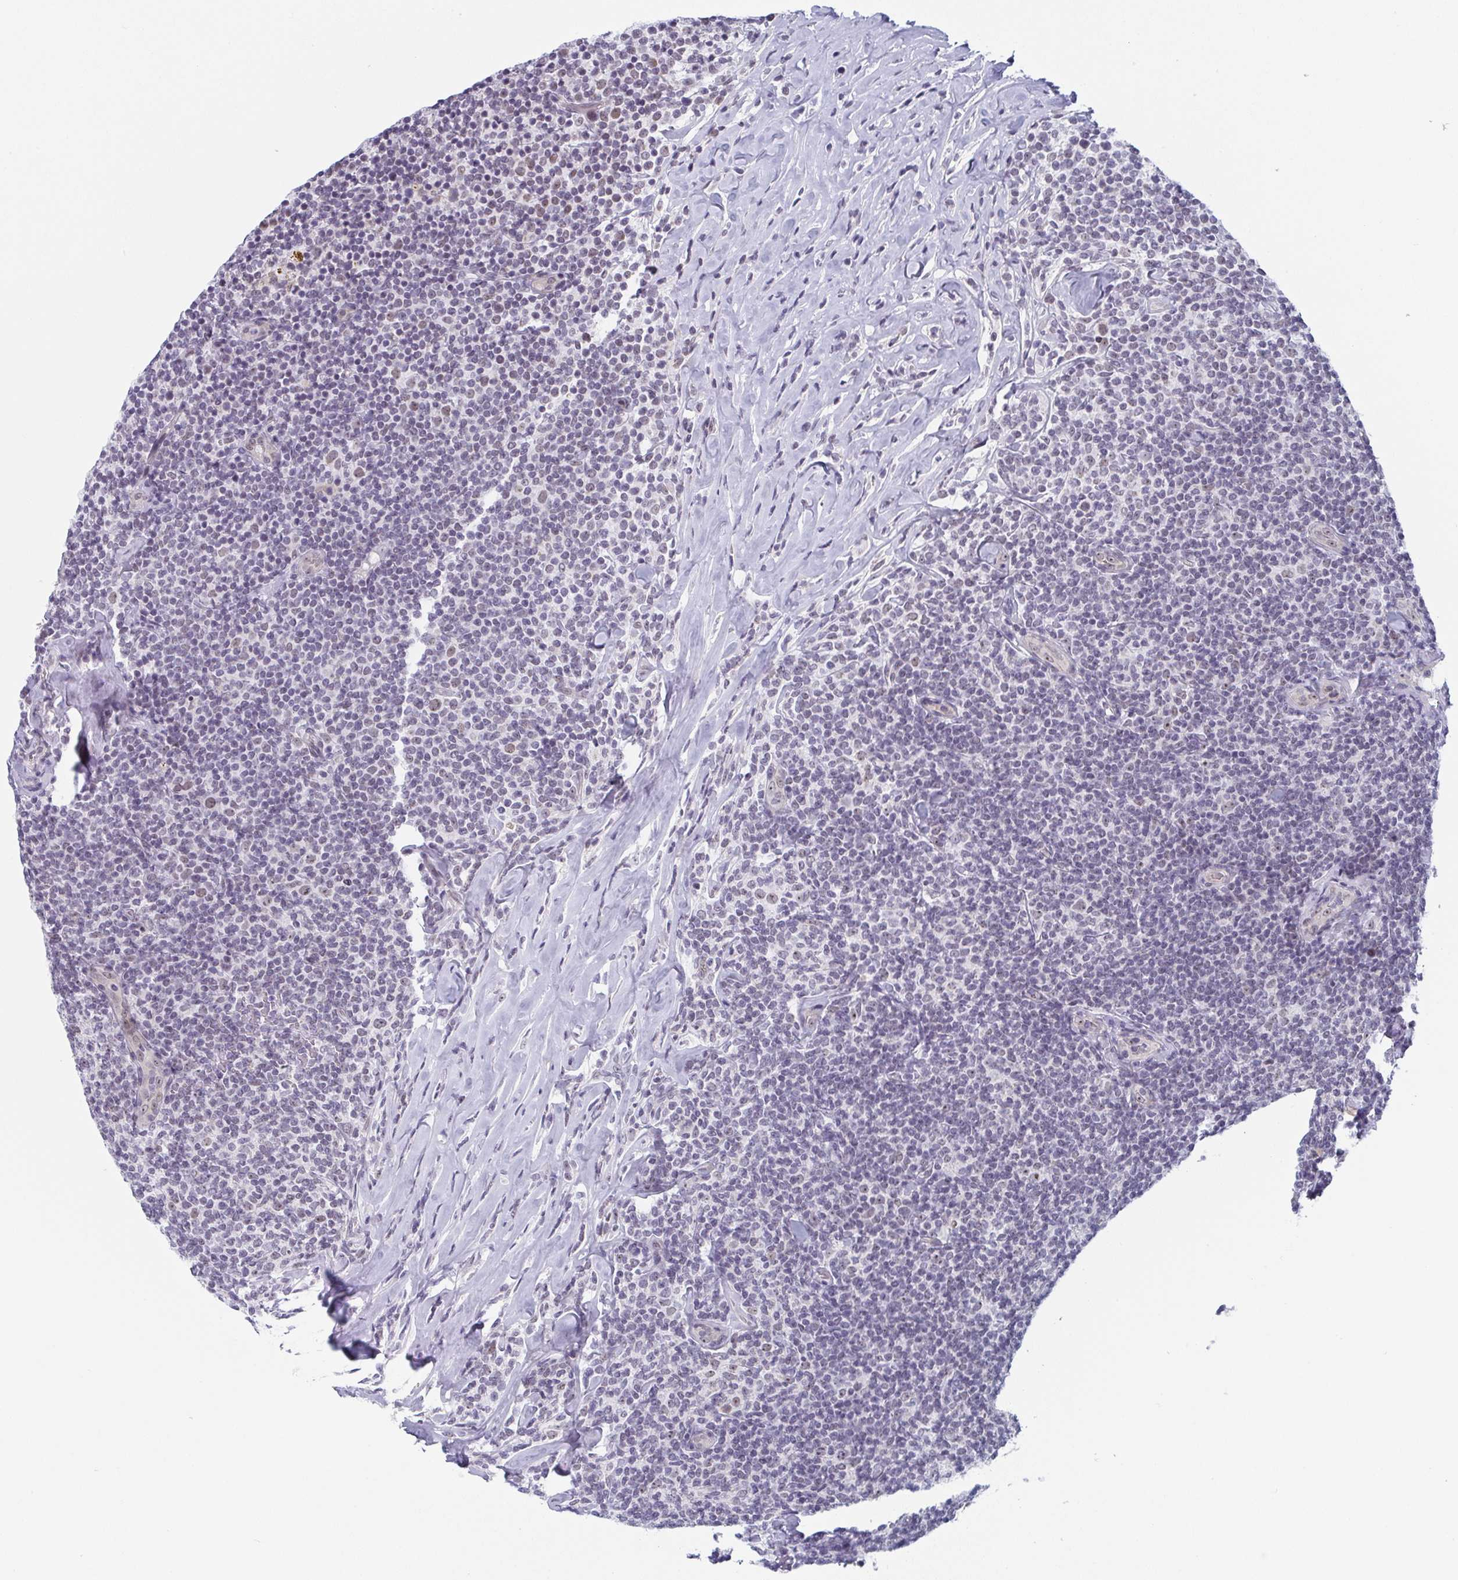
{"staining": {"intensity": "negative", "quantity": "none", "location": "none"}, "tissue": "lymphoma", "cell_type": "Tumor cells", "image_type": "cancer", "snomed": [{"axis": "morphology", "description": "Malignant lymphoma, non-Hodgkin's type, Low grade"}, {"axis": "topography", "description": "Lymph node"}], "caption": "The image reveals no staining of tumor cells in low-grade malignant lymphoma, non-Hodgkin's type.", "gene": "EXOSC7", "patient": {"sex": "female", "age": 56}}